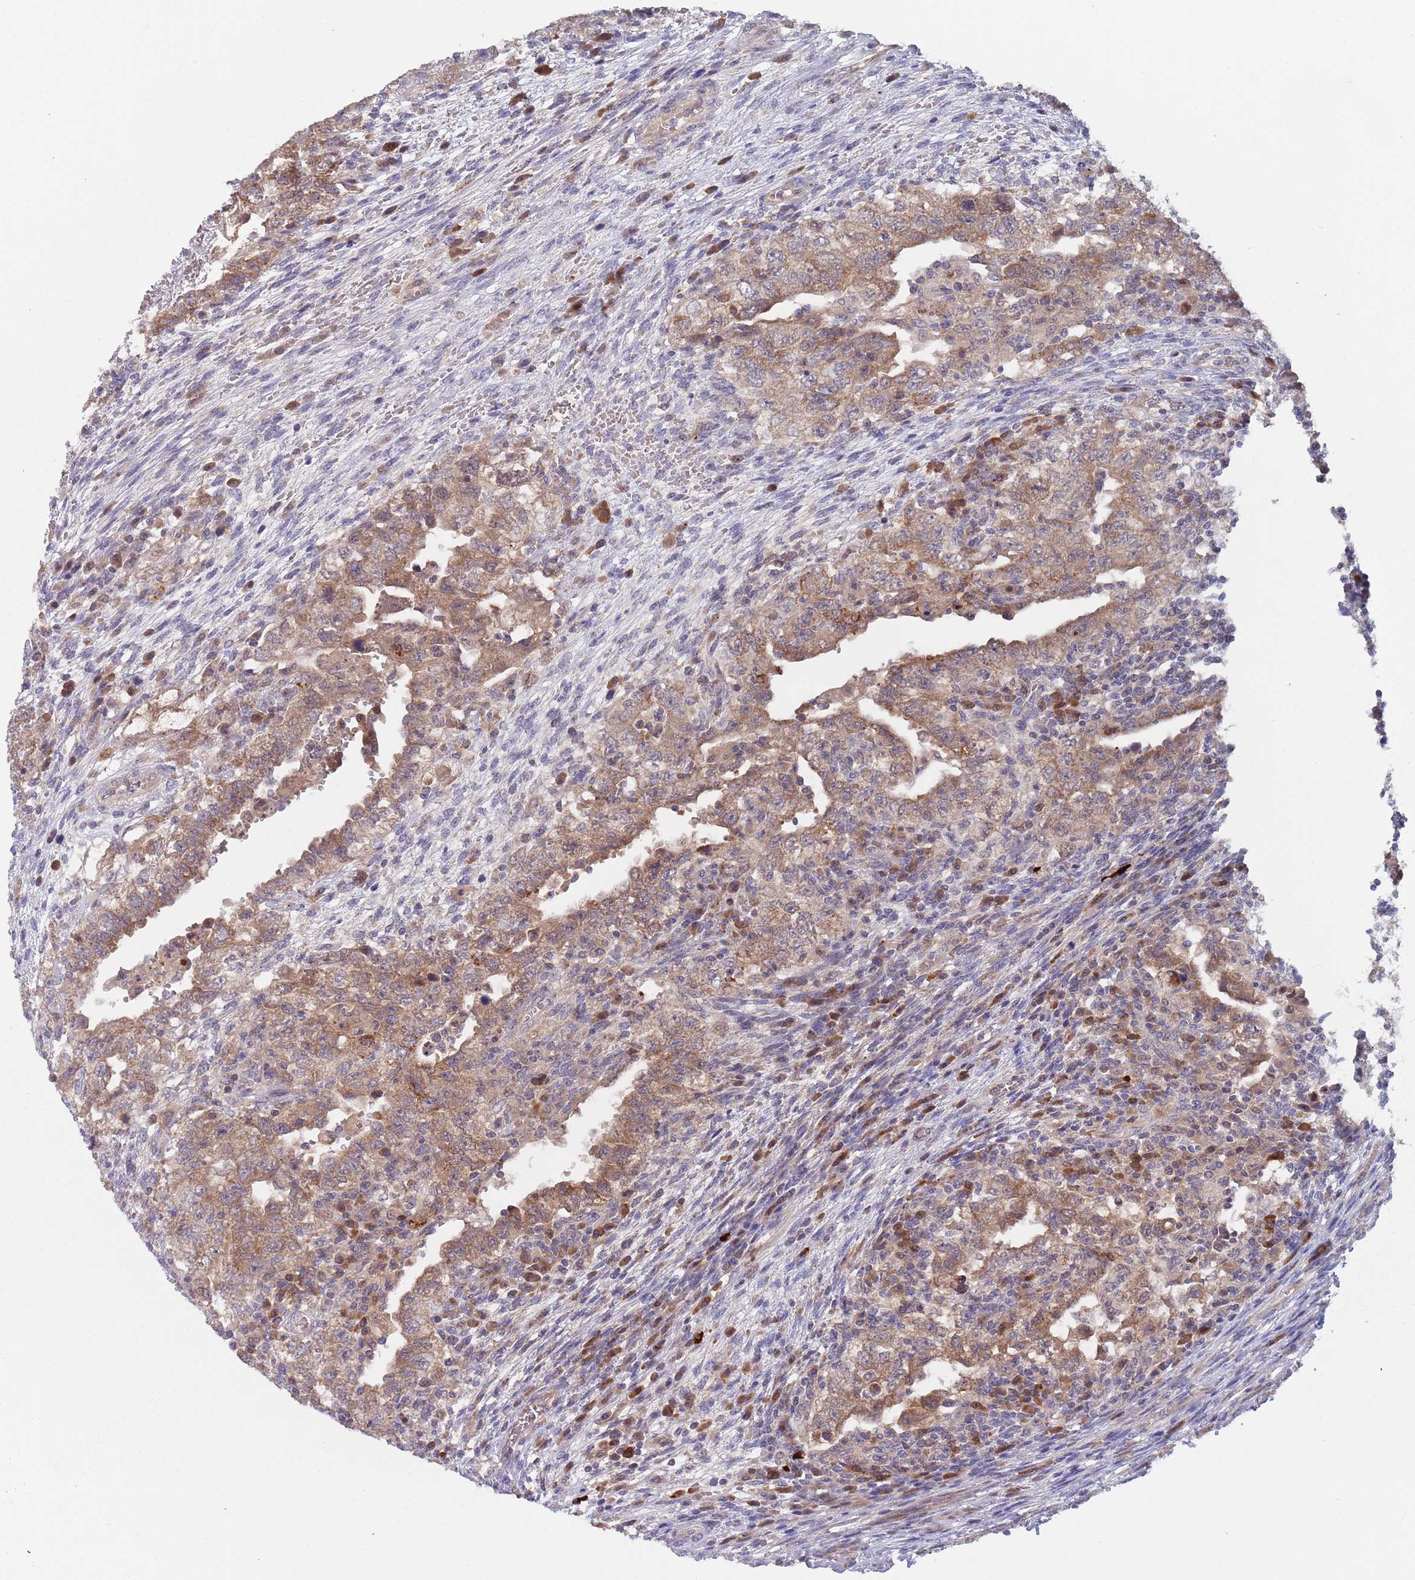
{"staining": {"intensity": "moderate", "quantity": ">75%", "location": "cytoplasmic/membranous"}, "tissue": "testis cancer", "cell_type": "Tumor cells", "image_type": "cancer", "snomed": [{"axis": "morphology", "description": "Carcinoma, Embryonal, NOS"}, {"axis": "topography", "description": "Testis"}], "caption": "Protein analysis of embryonal carcinoma (testis) tissue shows moderate cytoplasmic/membranous positivity in about >75% of tumor cells.", "gene": "ZNF140", "patient": {"sex": "male", "age": 26}}